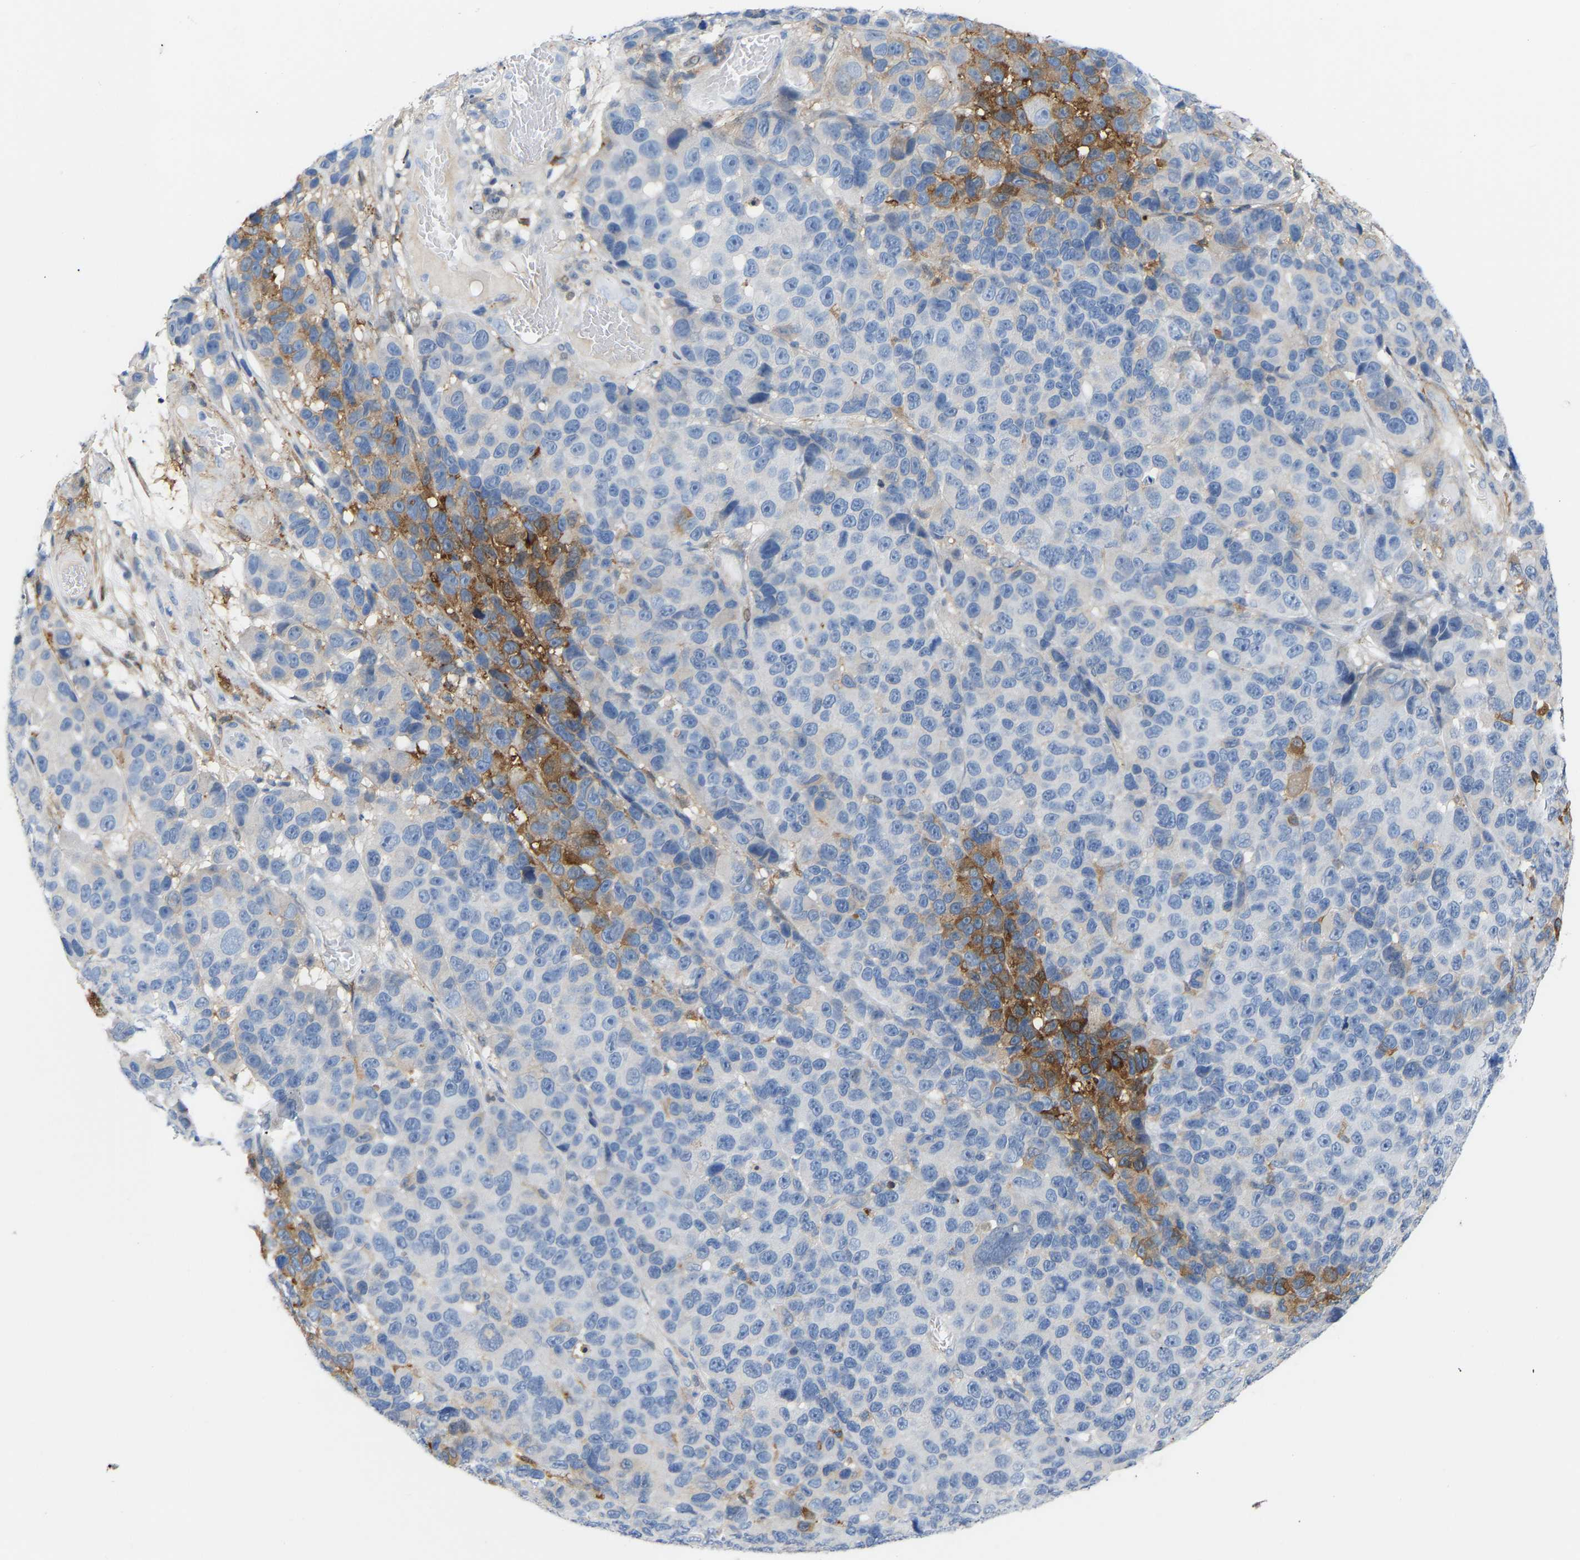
{"staining": {"intensity": "moderate", "quantity": "<25%", "location": "cytoplasmic/membranous"}, "tissue": "melanoma", "cell_type": "Tumor cells", "image_type": "cancer", "snomed": [{"axis": "morphology", "description": "Malignant melanoma, NOS"}, {"axis": "topography", "description": "Skin"}], "caption": "Malignant melanoma stained for a protein shows moderate cytoplasmic/membranous positivity in tumor cells. (IHC, brightfield microscopy, high magnification).", "gene": "ABTB2", "patient": {"sex": "male", "age": 53}}